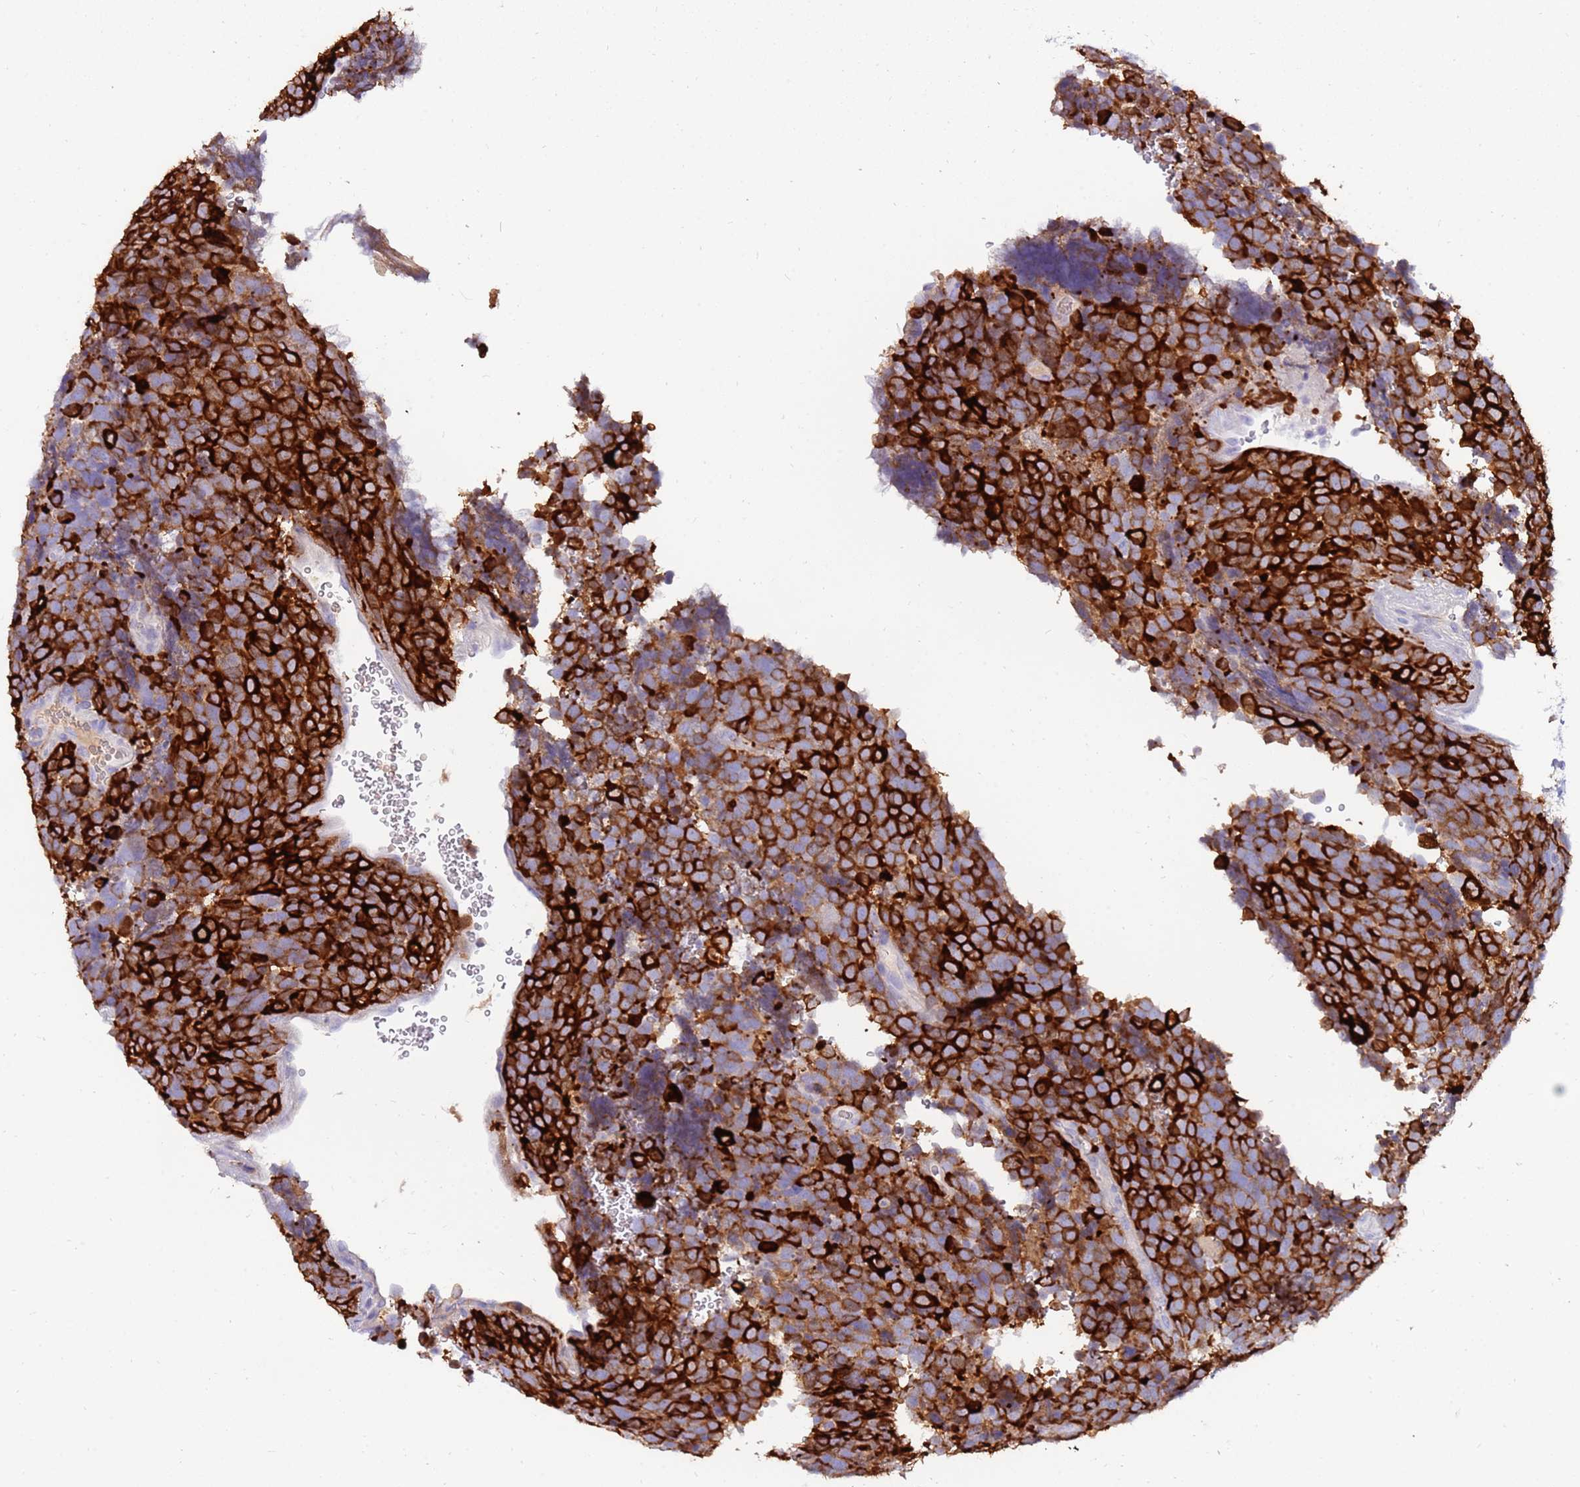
{"staining": {"intensity": "strong", "quantity": ">75%", "location": "cytoplasmic/membranous"}, "tissue": "urothelial cancer", "cell_type": "Tumor cells", "image_type": "cancer", "snomed": [{"axis": "morphology", "description": "Urothelial carcinoma, High grade"}, {"axis": "topography", "description": "Urinary bladder"}], "caption": "Protein staining of urothelial cancer tissue demonstrates strong cytoplasmic/membranous positivity in about >75% of tumor cells. (DAB IHC, brown staining for protein, blue staining for nuclei).", "gene": "EVPLL", "patient": {"sex": "female", "age": 82}}